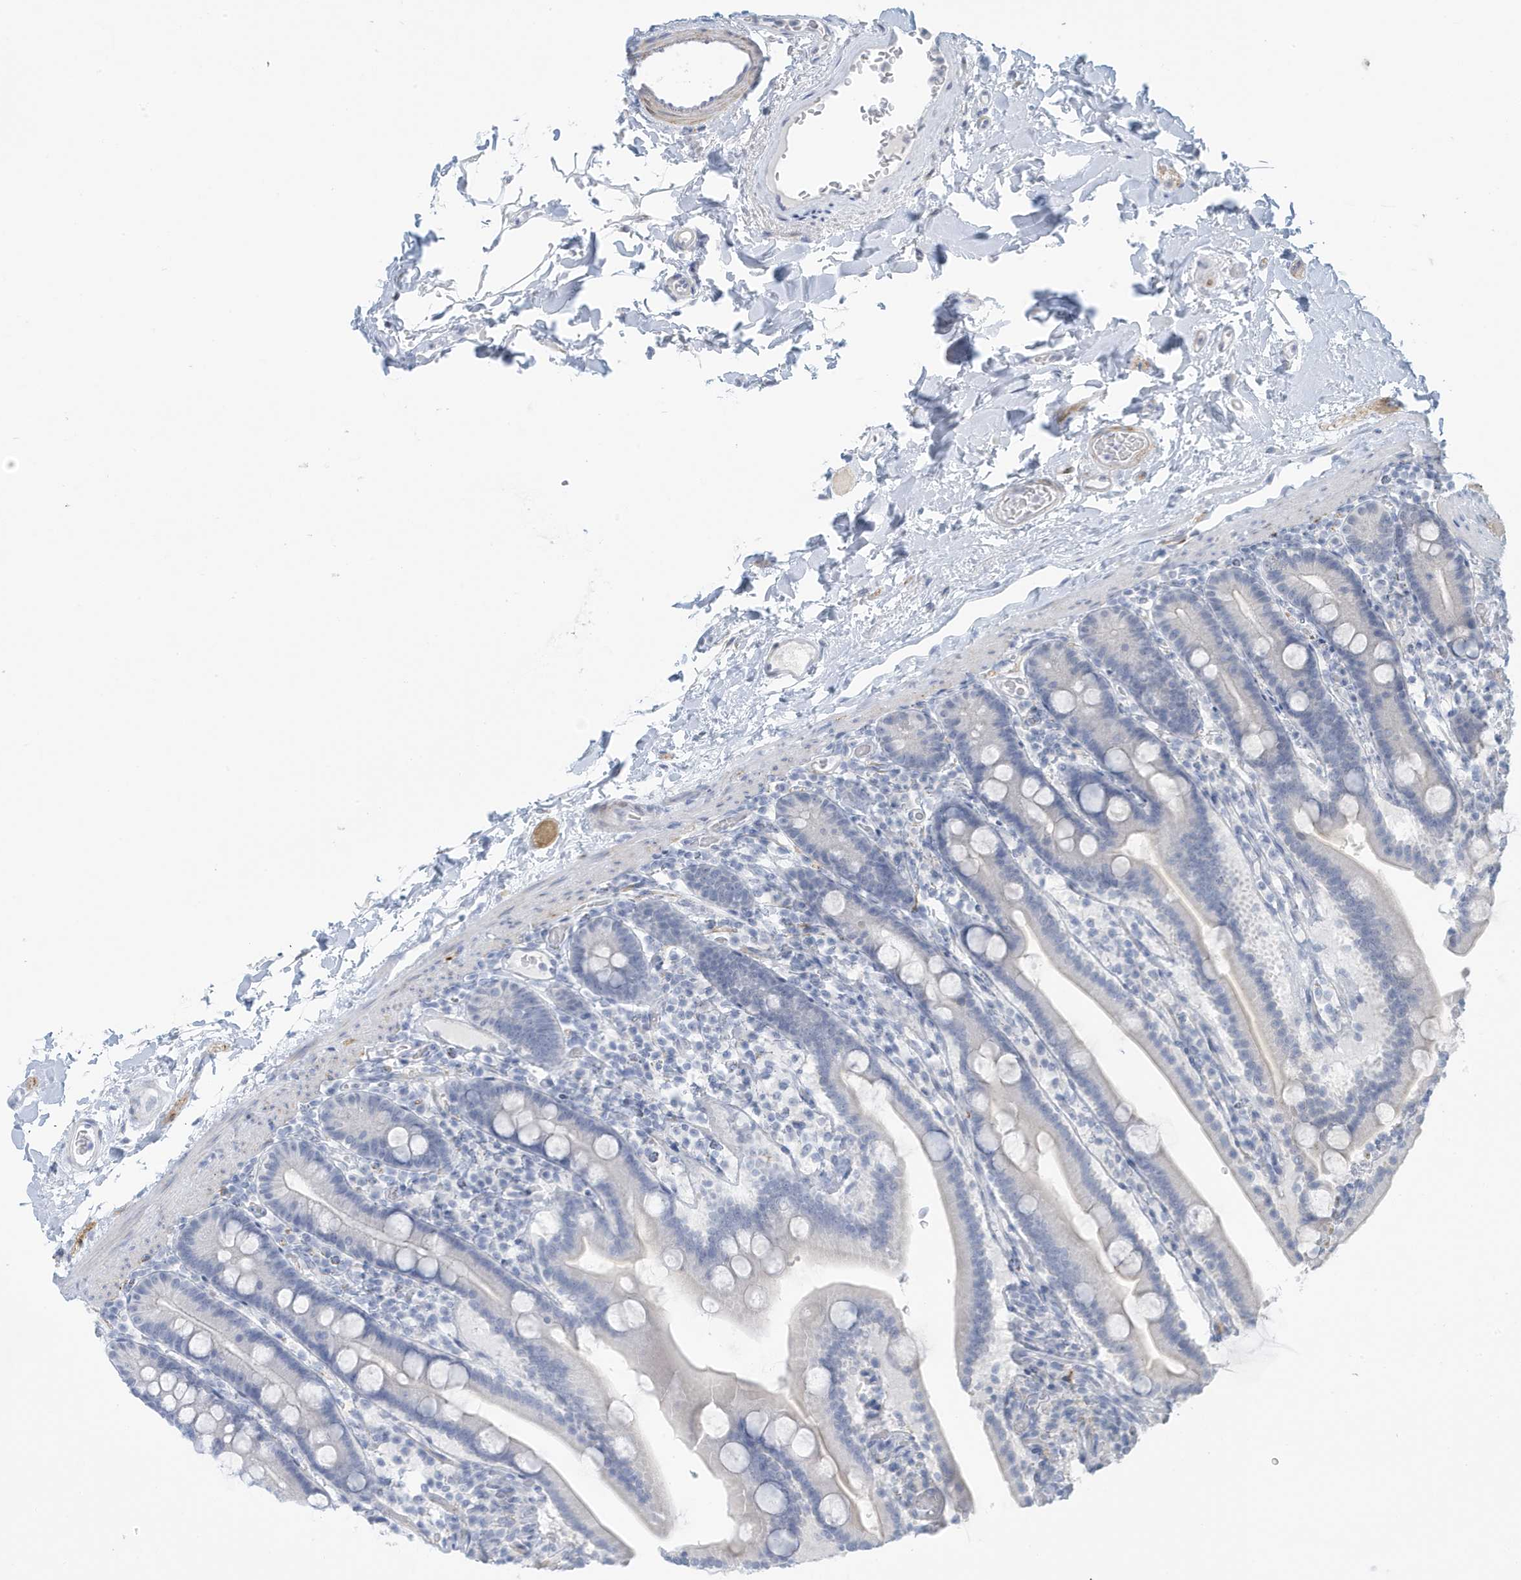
{"staining": {"intensity": "negative", "quantity": "none", "location": "none"}, "tissue": "duodenum", "cell_type": "Glandular cells", "image_type": "normal", "snomed": [{"axis": "morphology", "description": "Normal tissue, NOS"}, {"axis": "topography", "description": "Duodenum"}], "caption": "A micrograph of duodenum stained for a protein displays no brown staining in glandular cells. The staining is performed using DAB brown chromogen with nuclei counter-stained in using hematoxylin.", "gene": "PERM1", "patient": {"sex": "male", "age": 55}}